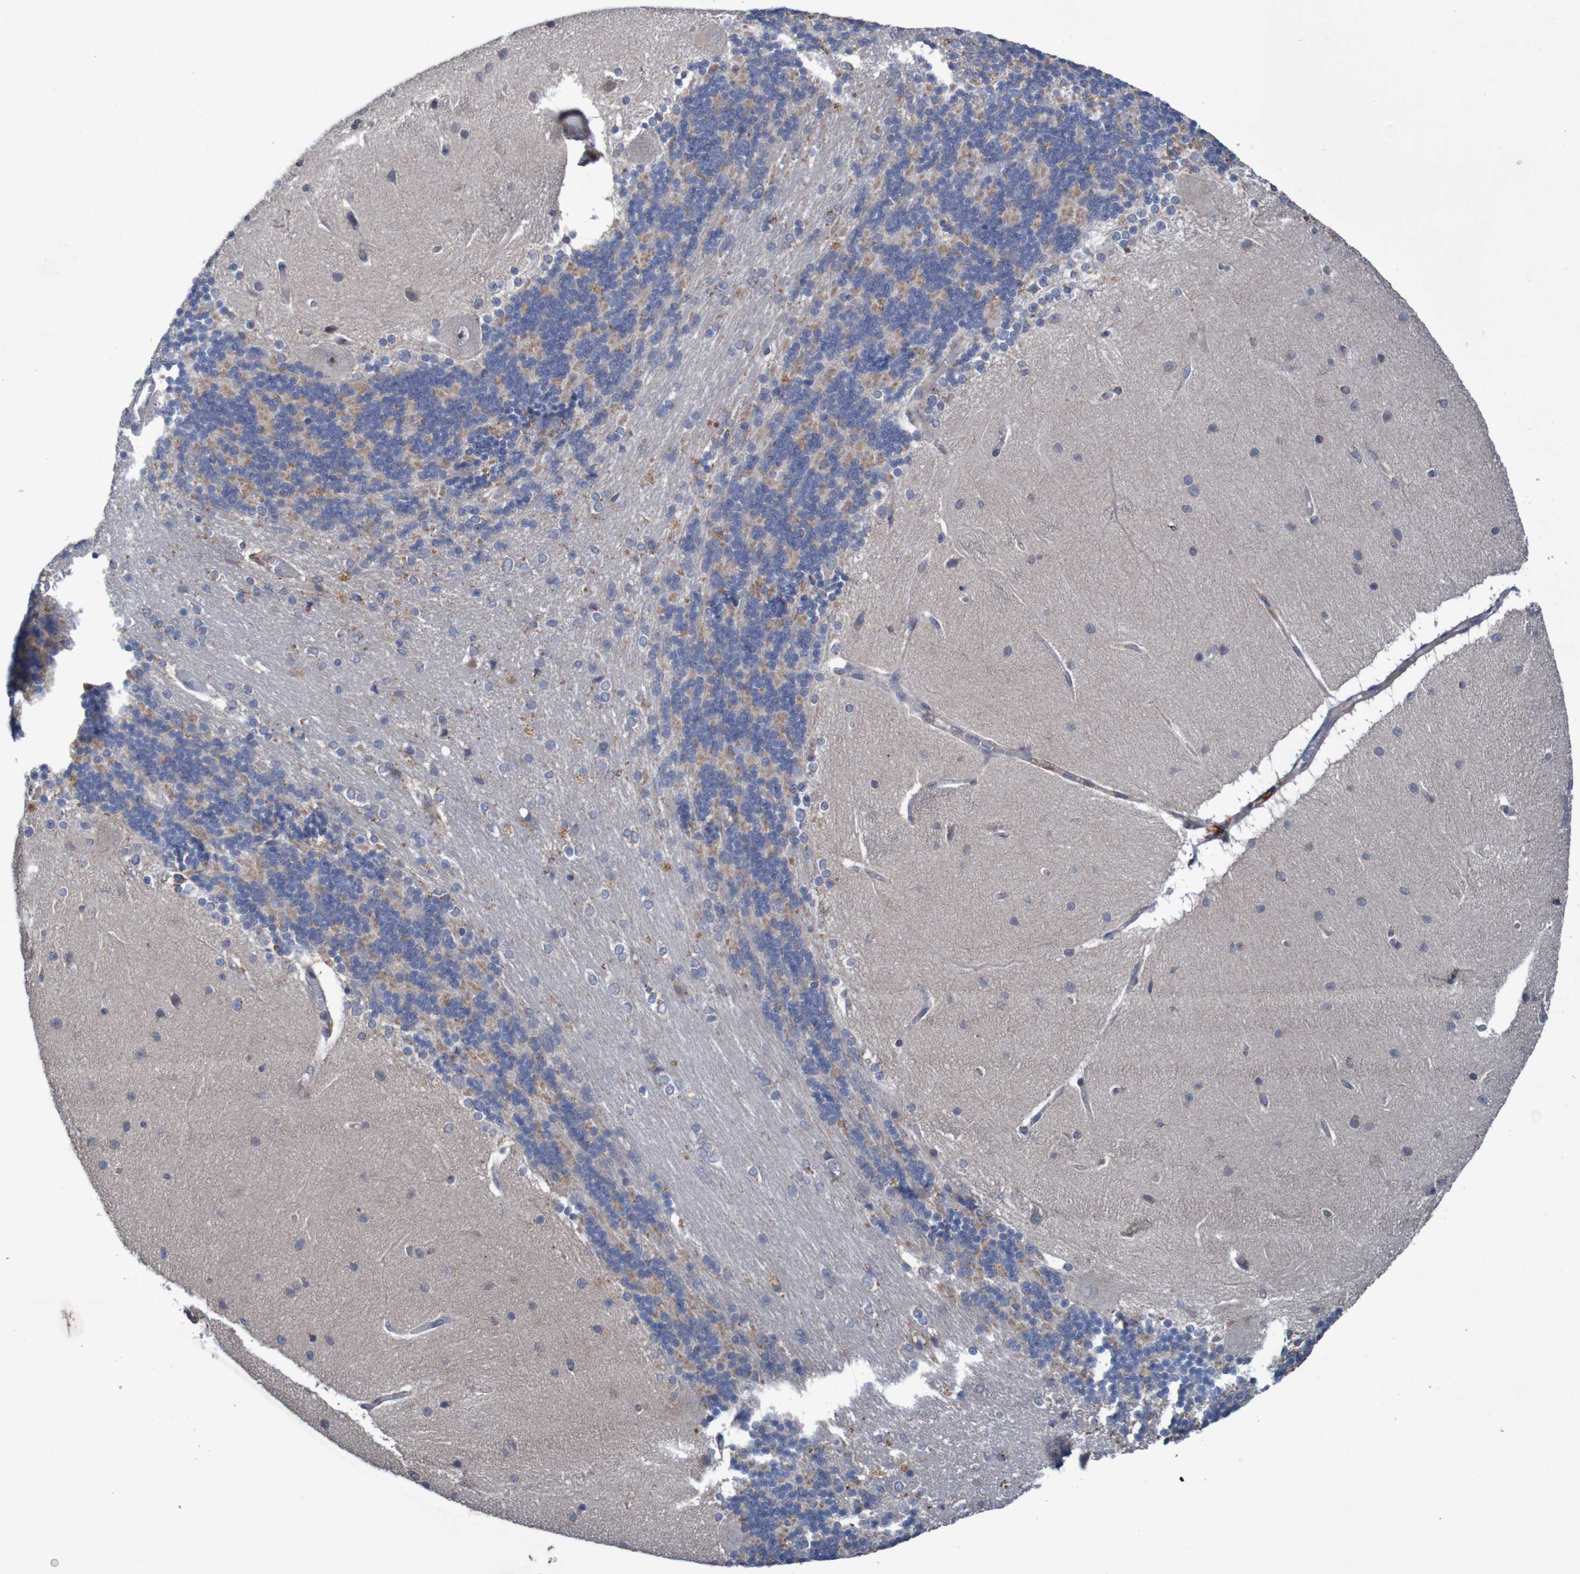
{"staining": {"intensity": "weak", "quantity": "25%-75%", "location": "cytoplasmic/membranous"}, "tissue": "cerebellum", "cell_type": "Cells in granular layer", "image_type": "normal", "snomed": [{"axis": "morphology", "description": "Normal tissue, NOS"}, {"axis": "topography", "description": "Cerebellum"}], "caption": "The photomicrograph shows immunohistochemical staining of unremarkable cerebellum. There is weak cytoplasmic/membranous positivity is seen in approximately 25%-75% of cells in granular layer. (IHC, brightfield microscopy, high magnification).", "gene": "ANGPT4", "patient": {"sex": "female", "age": 54}}